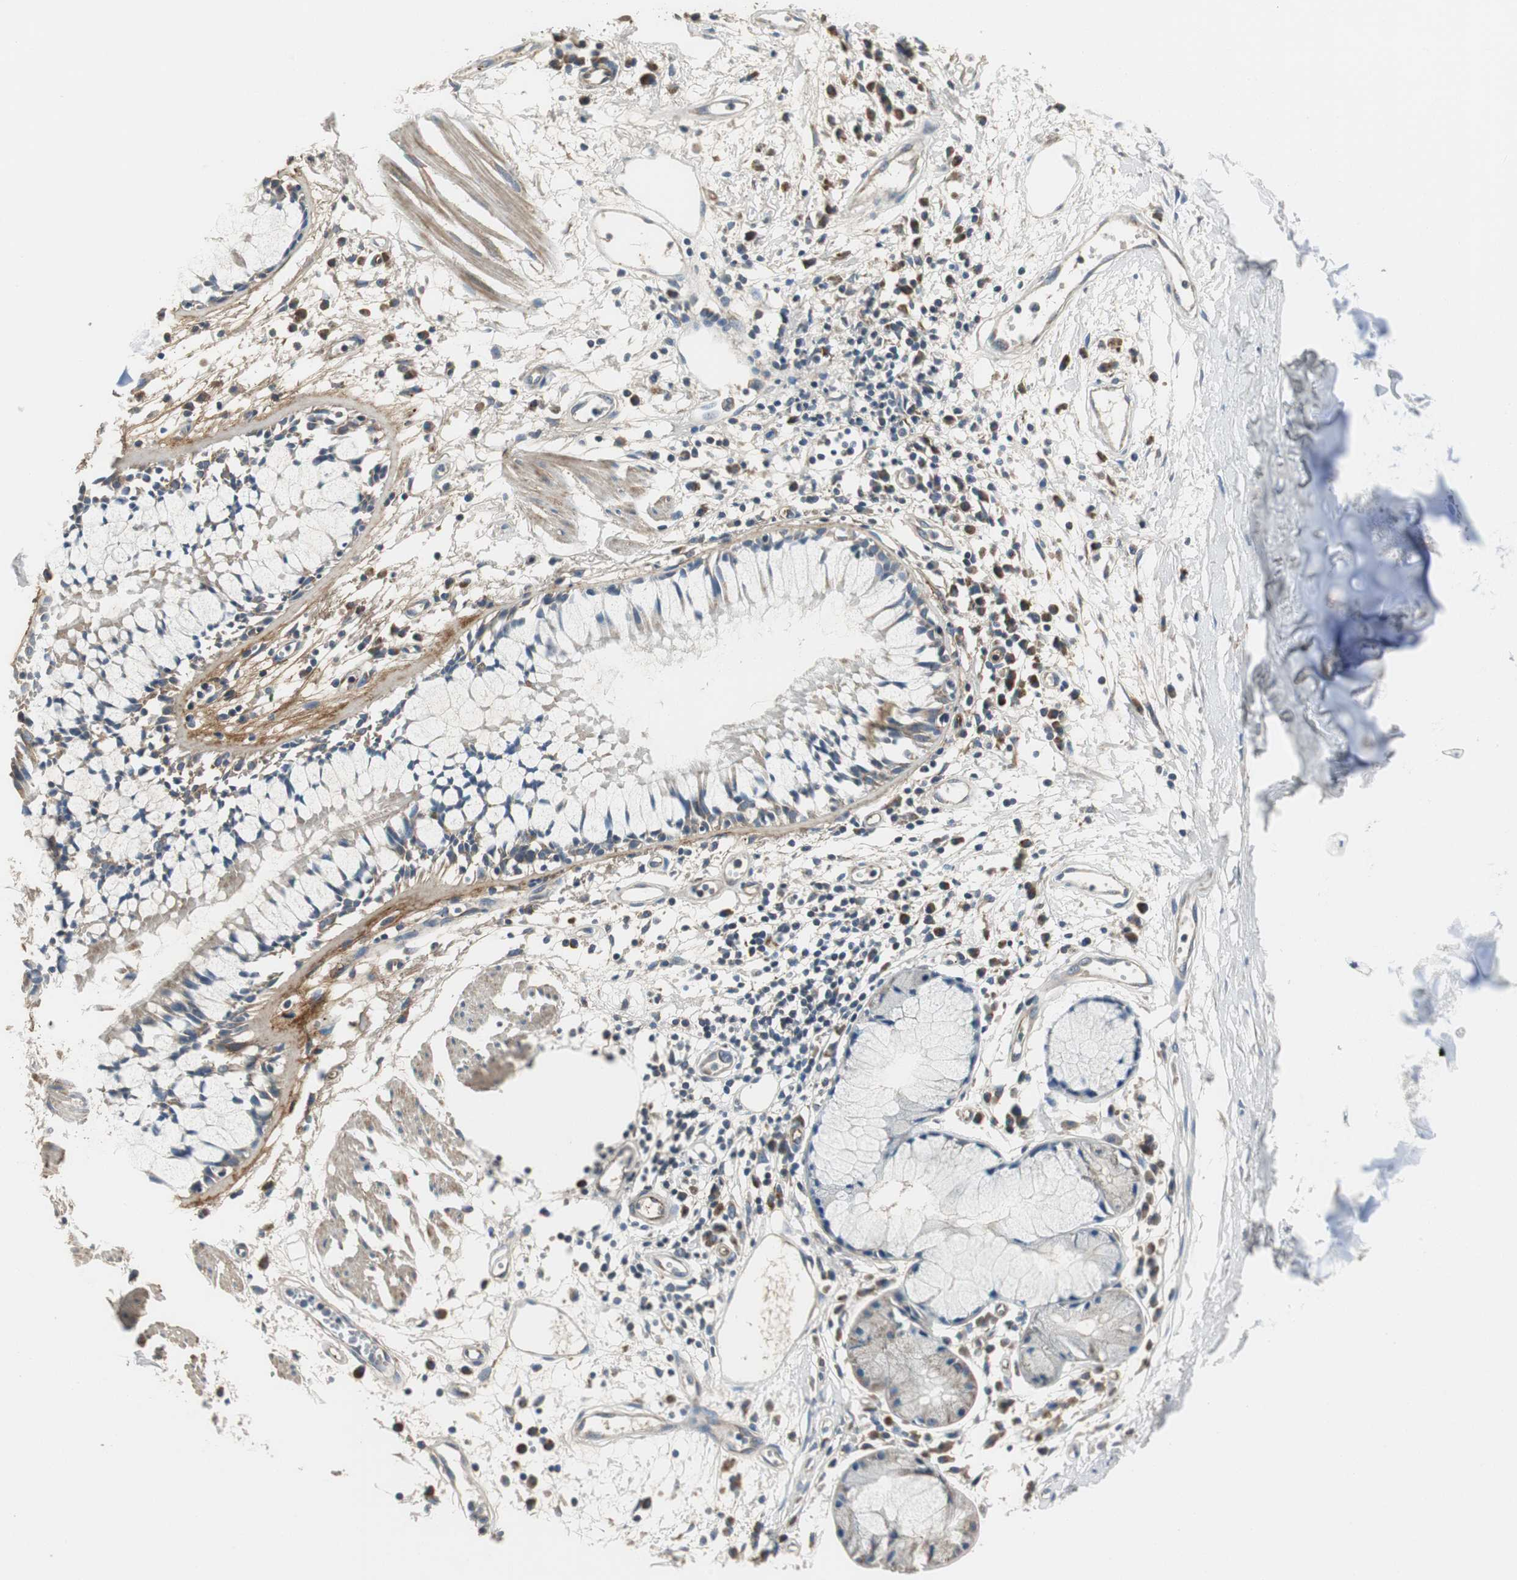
{"staining": {"intensity": "weak", "quantity": "25%-75%", "location": "cytoplasmic/membranous"}, "tissue": "adipose tissue", "cell_type": "Adipocytes", "image_type": "normal", "snomed": [{"axis": "morphology", "description": "Normal tissue, NOS"}, {"axis": "morphology", "description": "Adenocarcinoma, NOS"}, {"axis": "topography", "description": "Cartilage tissue"}, {"axis": "topography", "description": "Bronchus"}, {"axis": "topography", "description": "Lung"}], "caption": "An IHC image of unremarkable tissue is shown. Protein staining in brown highlights weak cytoplasmic/membranous positivity in adipose tissue within adipocytes.", "gene": "MSTO1", "patient": {"sex": "female", "age": 67}}